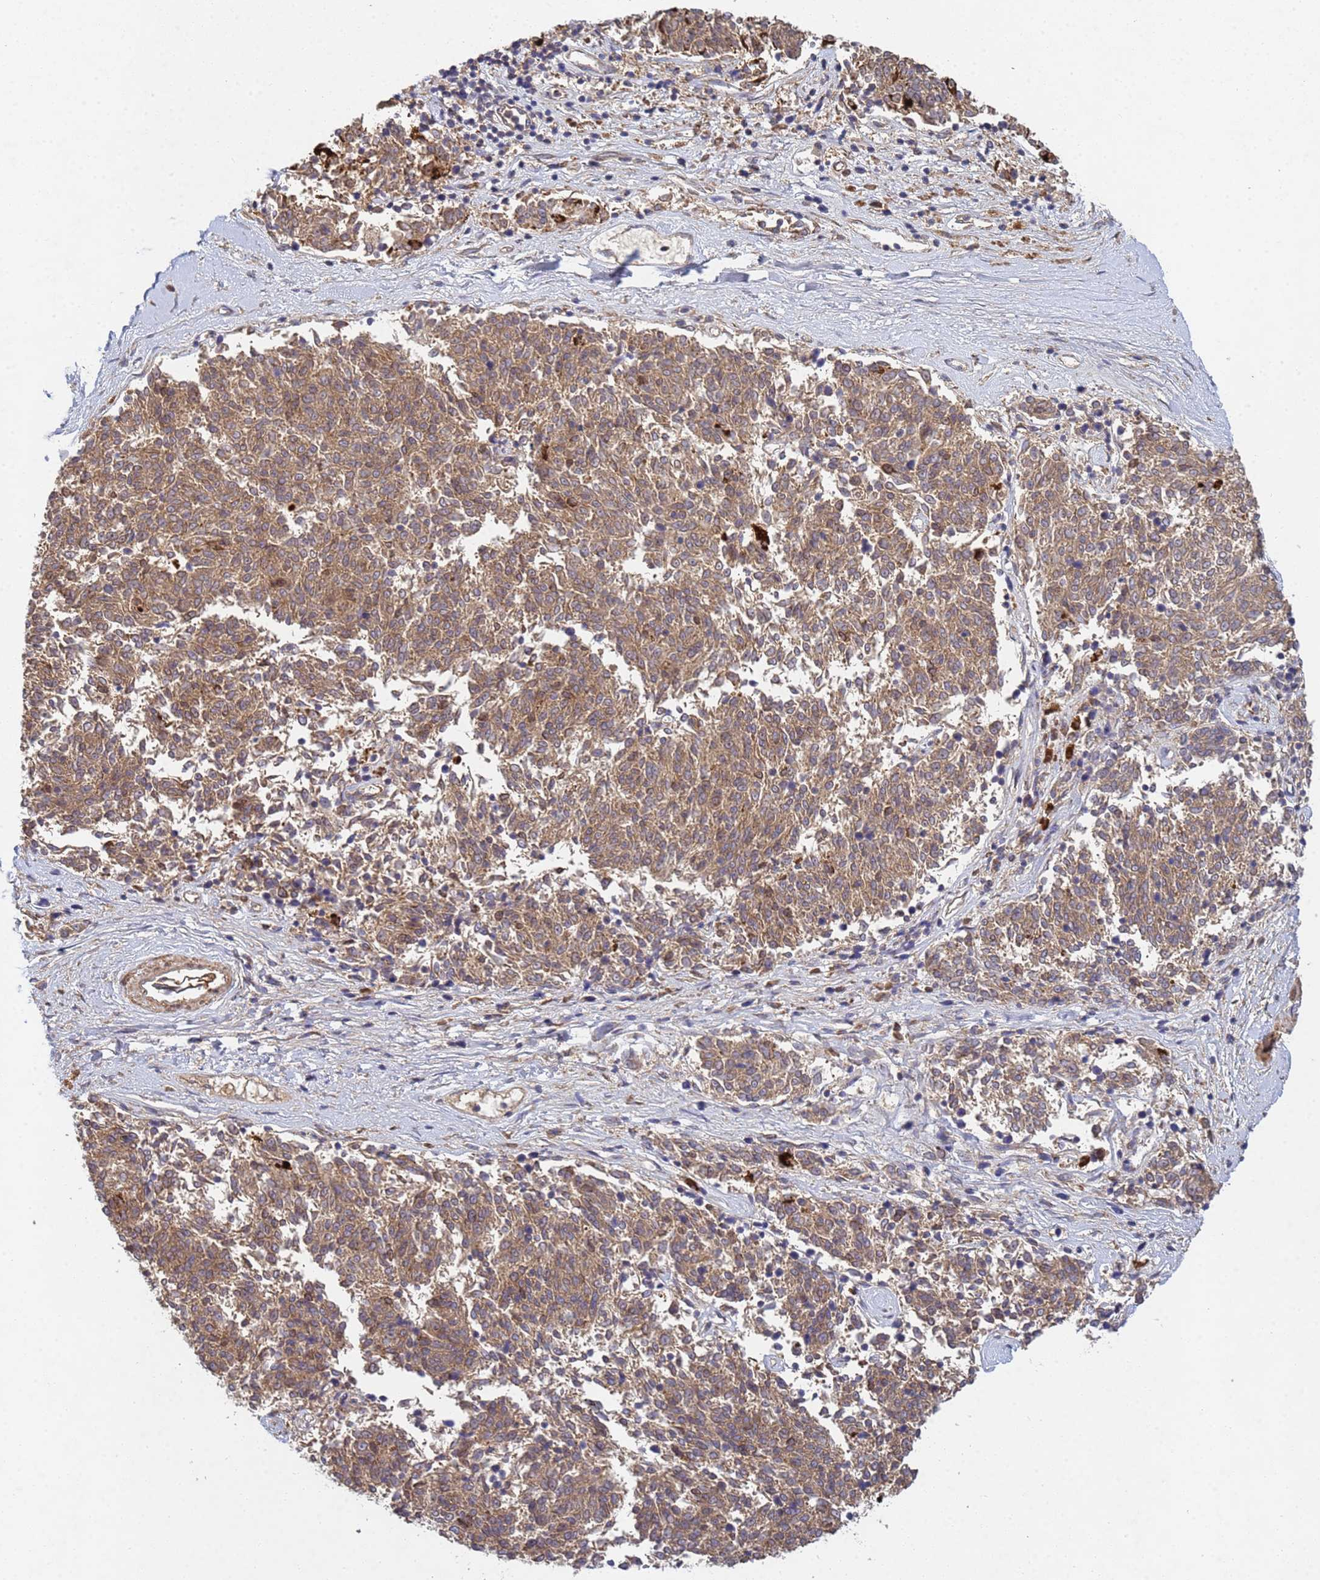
{"staining": {"intensity": "moderate", "quantity": ">75%", "location": "cytoplasmic/membranous"}, "tissue": "melanoma", "cell_type": "Tumor cells", "image_type": "cancer", "snomed": [{"axis": "morphology", "description": "Malignant melanoma, NOS"}, {"axis": "topography", "description": "Skin"}], "caption": "A brown stain shows moderate cytoplasmic/membranous staining of a protein in human malignant melanoma tumor cells.", "gene": "C8orf34", "patient": {"sex": "female", "age": 72}}